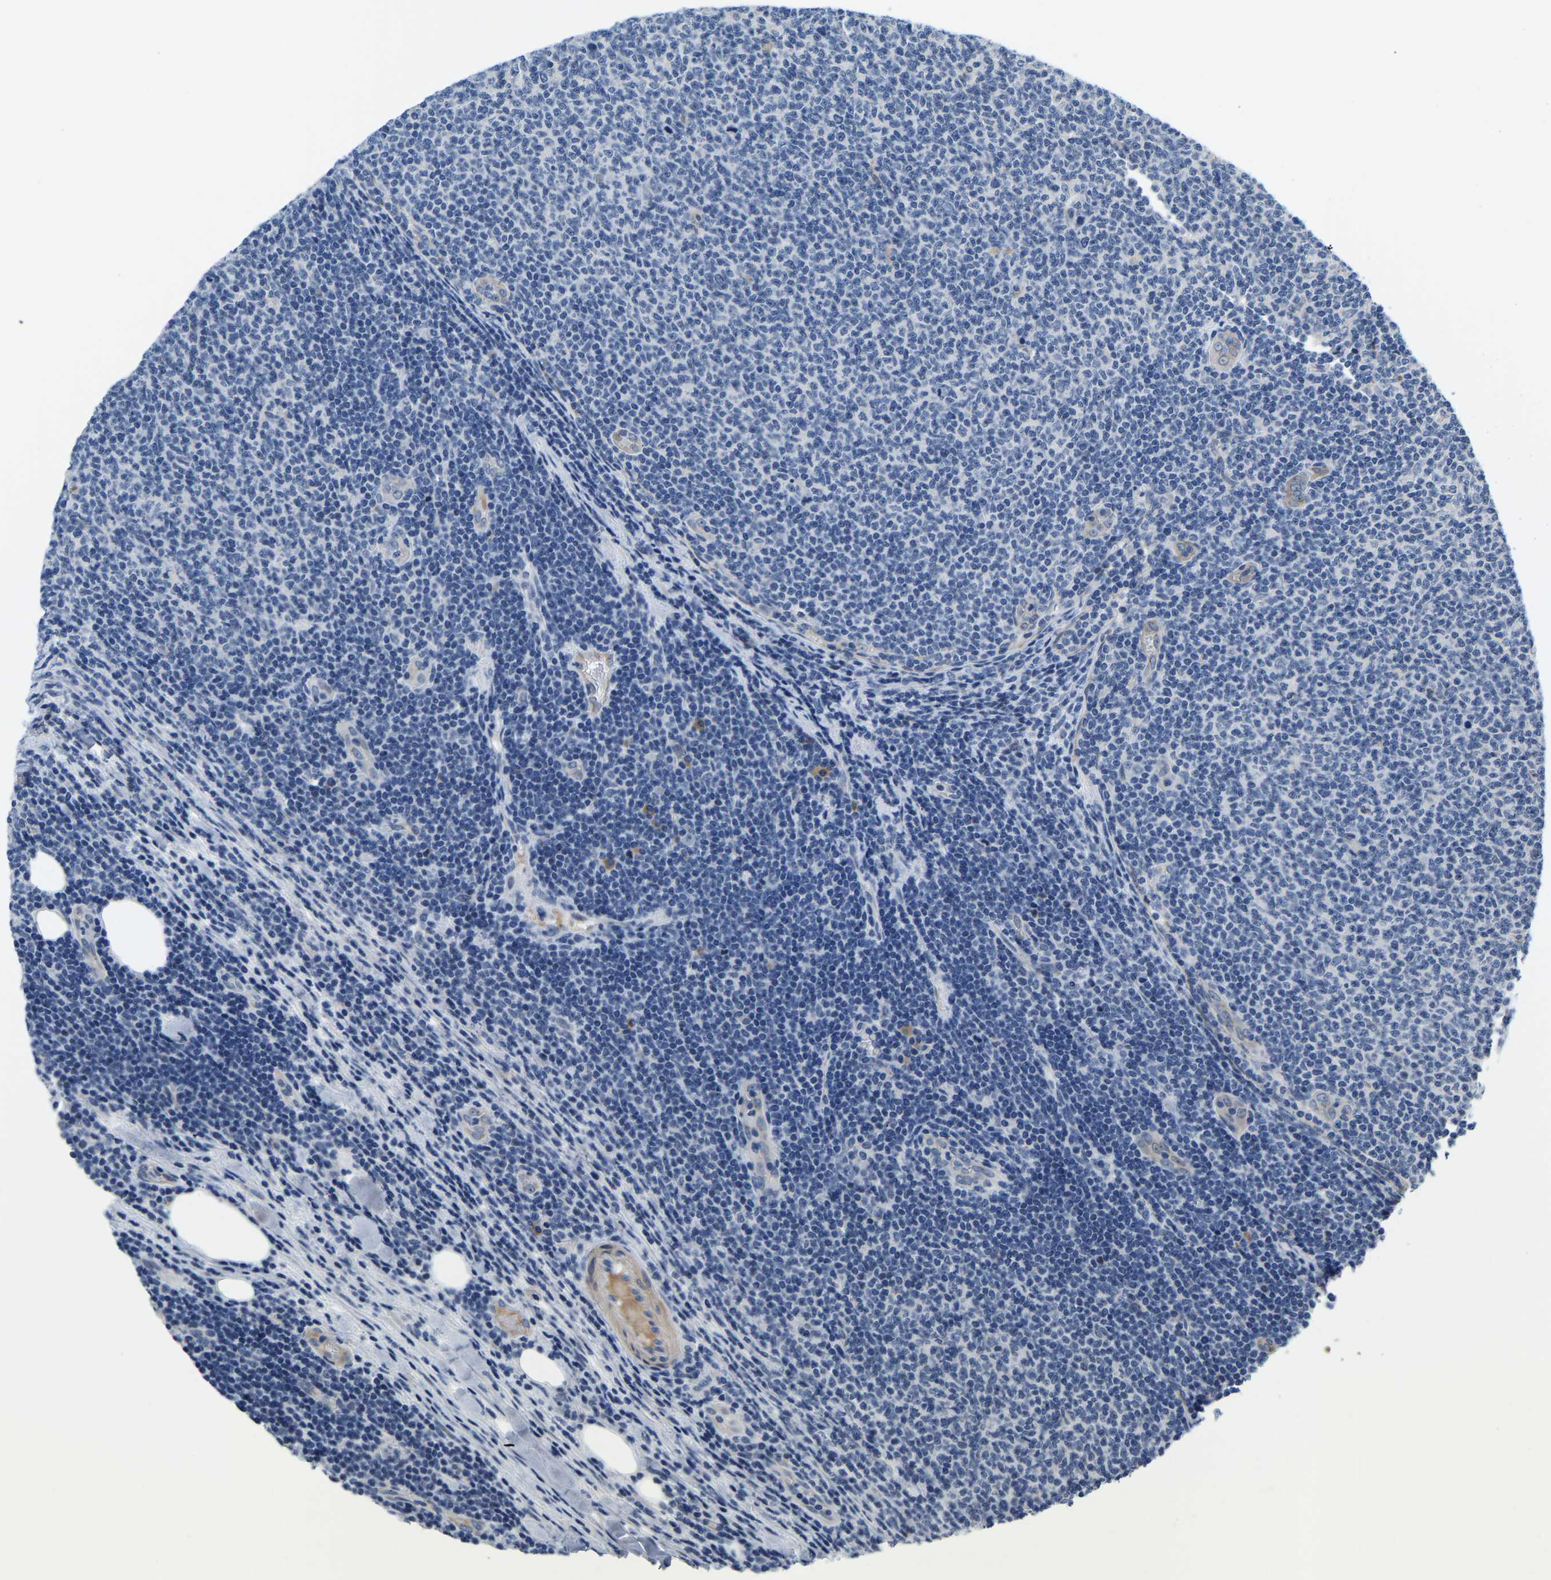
{"staining": {"intensity": "negative", "quantity": "none", "location": "none"}, "tissue": "lymphoma", "cell_type": "Tumor cells", "image_type": "cancer", "snomed": [{"axis": "morphology", "description": "Malignant lymphoma, non-Hodgkin's type, Low grade"}, {"axis": "topography", "description": "Lymph node"}], "caption": "Immunohistochemistry (IHC) of malignant lymphoma, non-Hodgkin's type (low-grade) demonstrates no positivity in tumor cells. (Stains: DAB (3,3'-diaminobenzidine) immunohistochemistry (IHC) with hematoxylin counter stain, Microscopy: brightfield microscopy at high magnification).", "gene": "LIAS", "patient": {"sex": "male", "age": 66}}